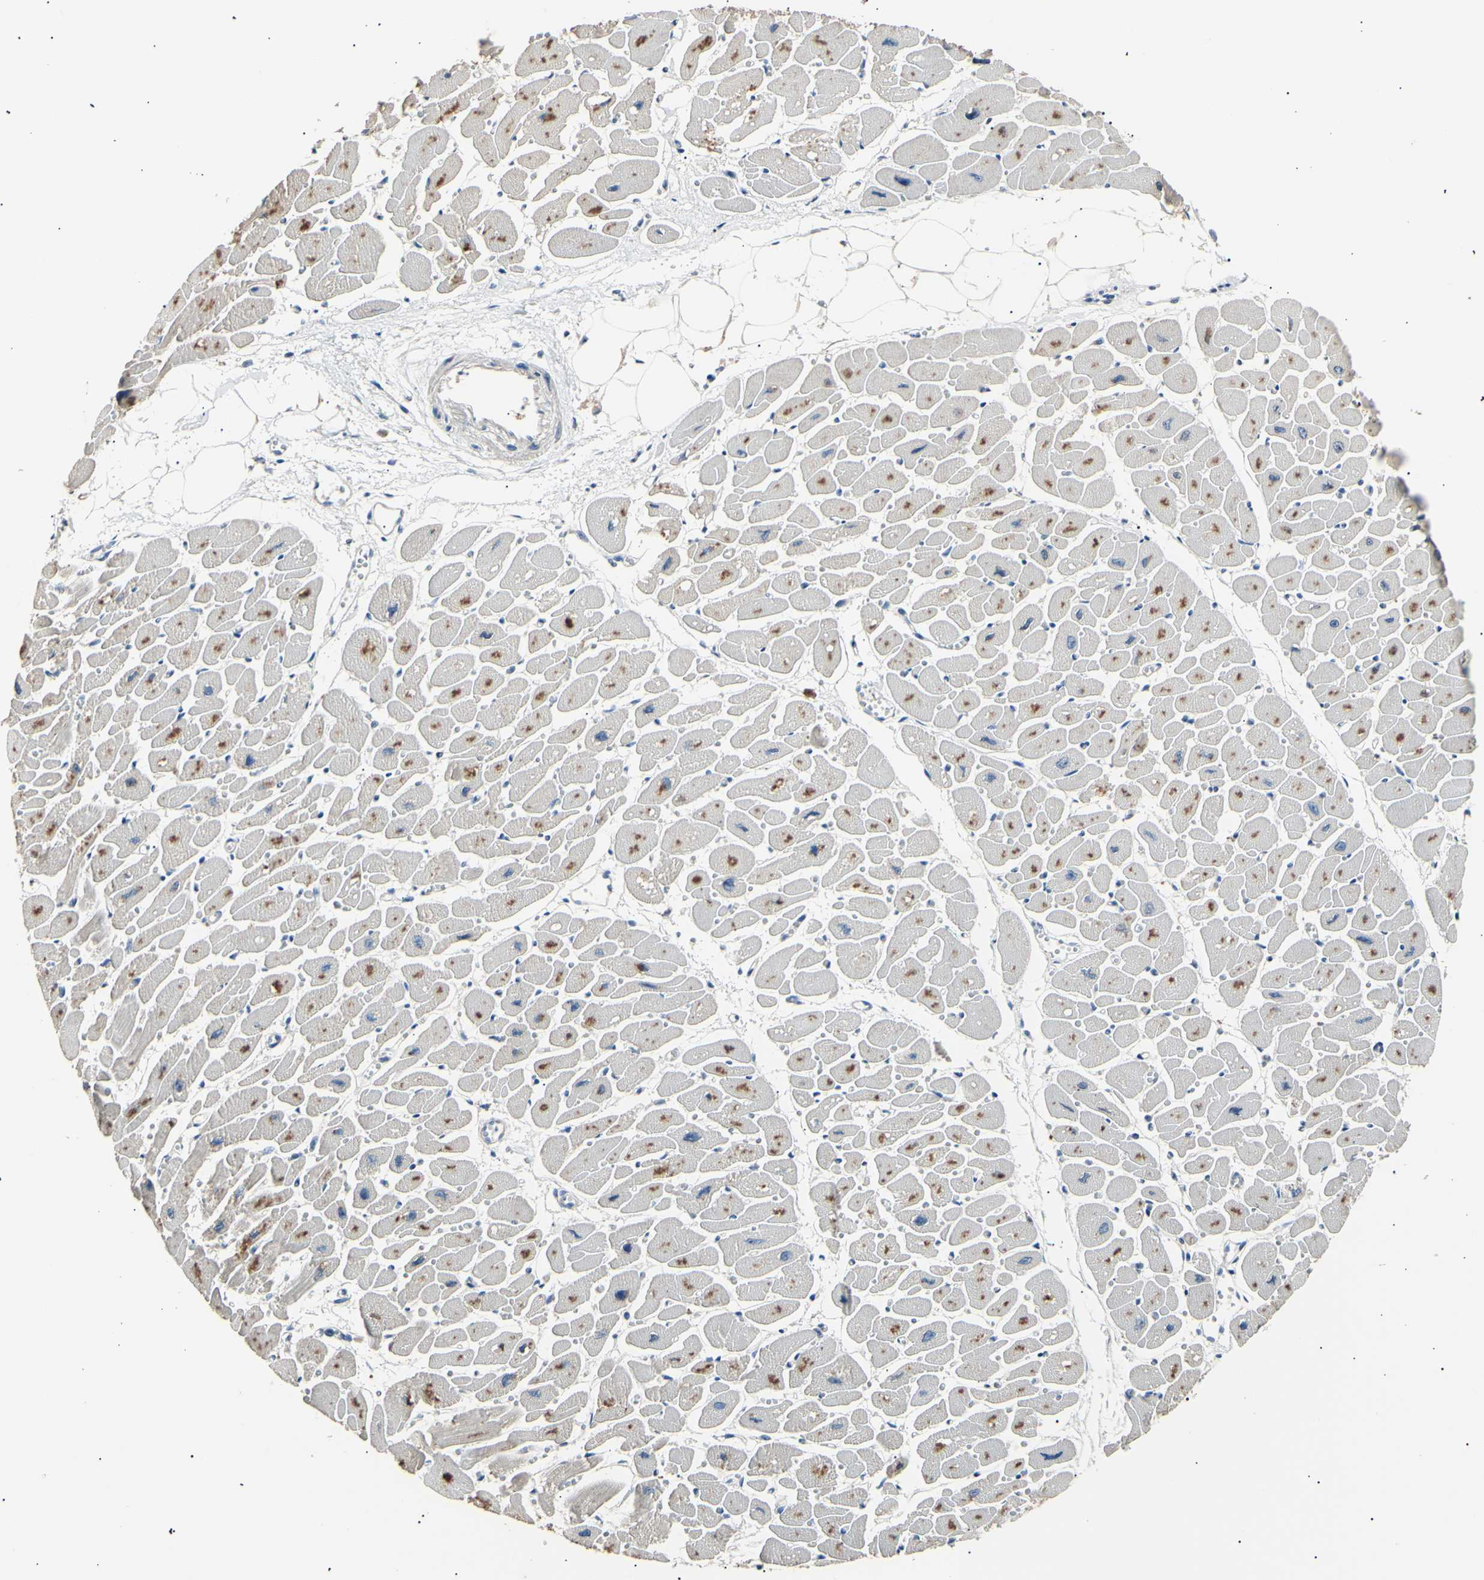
{"staining": {"intensity": "moderate", "quantity": "<25%", "location": "cytoplasmic/membranous"}, "tissue": "heart muscle", "cell_type": "Cardiomyocytes", "image_type": "normal", "snomed": [{"axis": "morphology", "description": "Normal tissue, NOS"}, {"axis": "topography", "description": "Heart"}], "caption": "IHC of benign heart muscle reveals low levels of moderate cytoplasmic/membranous staining in approximately <25% of cardiomyocytes. (Stains: DAB in brown, nuclei in blue, Microscopy: brightfield microscopy at high magnification).", "gene": "LDLR", "patient": {"sex": "female", "age": 54}}